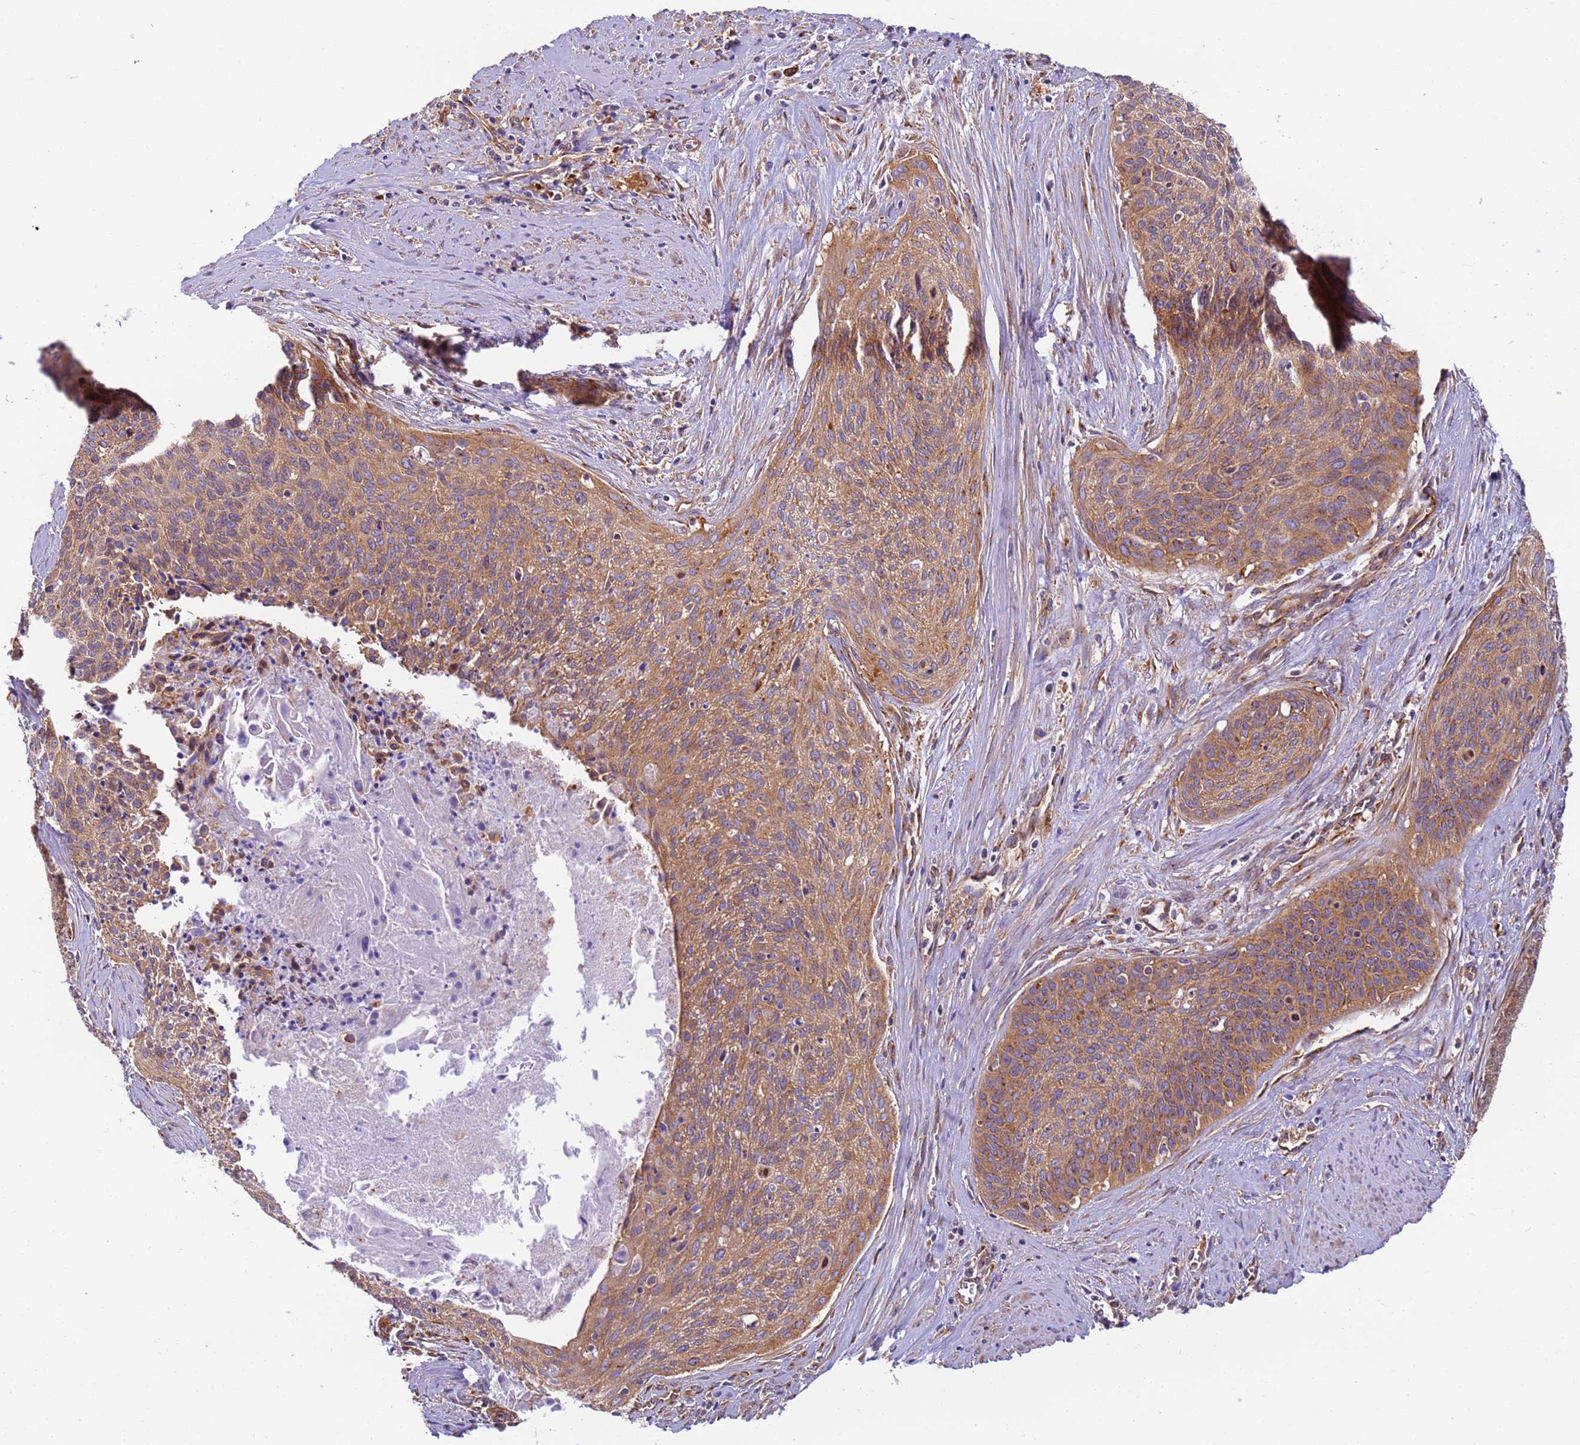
{"staining": {"intensity": "moderate", "quantity": ">75%", "location": "cytoplasmic/membranous"}, "tissue": "cervical cancer", "cell_type": "Tumor cells", "image_type": "cancer", "snomed": [{"axis": "morphology", "description": "Squamous cell carcinoma, NOS"}, {"axis": "topography", "description": "Cervix"}], "caption": "Squamous cell carcinoma (cervical) was stained to show a protein in brown. There is medium levels of moderate cytoplasmic/membranous expression in about >75% of tumor cells.", "gene": "DYNC1I2", "patient": {"sex": "female", "age": 55}}